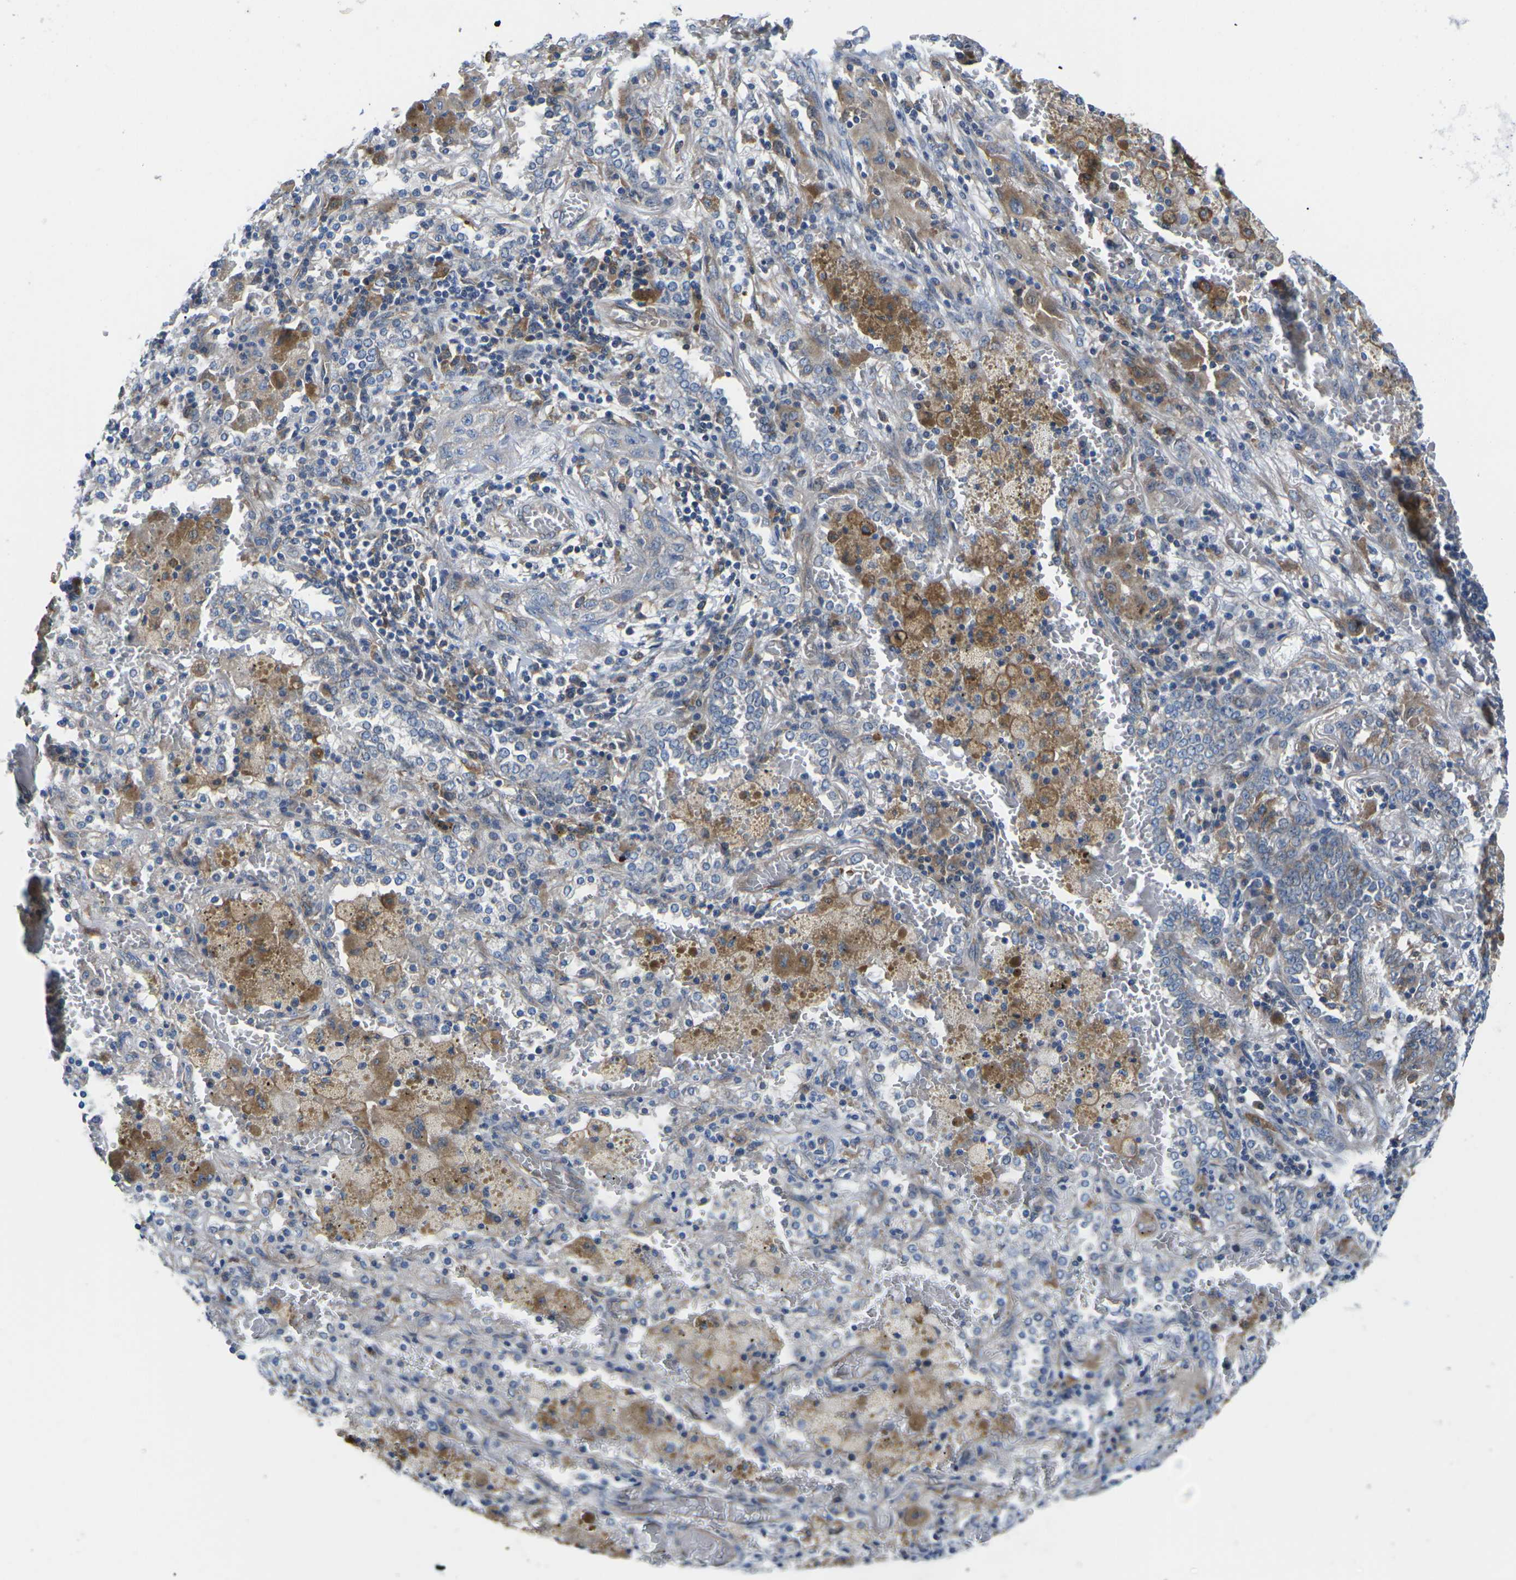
{"staining": {"intensity": "weak", "quantity": "<25%", "location": "cytoplasmic/membranous"}, "tissue": "lung cancer", "cell_type": "Tumor cells", "image_type": "cancer", "snomed": [{"axis": "morphology", "description": "Squamous cell carcinoma, NOS"}, {"axis": "topography", "description": "Lung"}], "caption": "The histopathology image reveals no significant staining in tumor cells of lung squamous cell carcinoma.", "gene": "TMEFF2", "patient": {"sex": "female", "age": 47}}